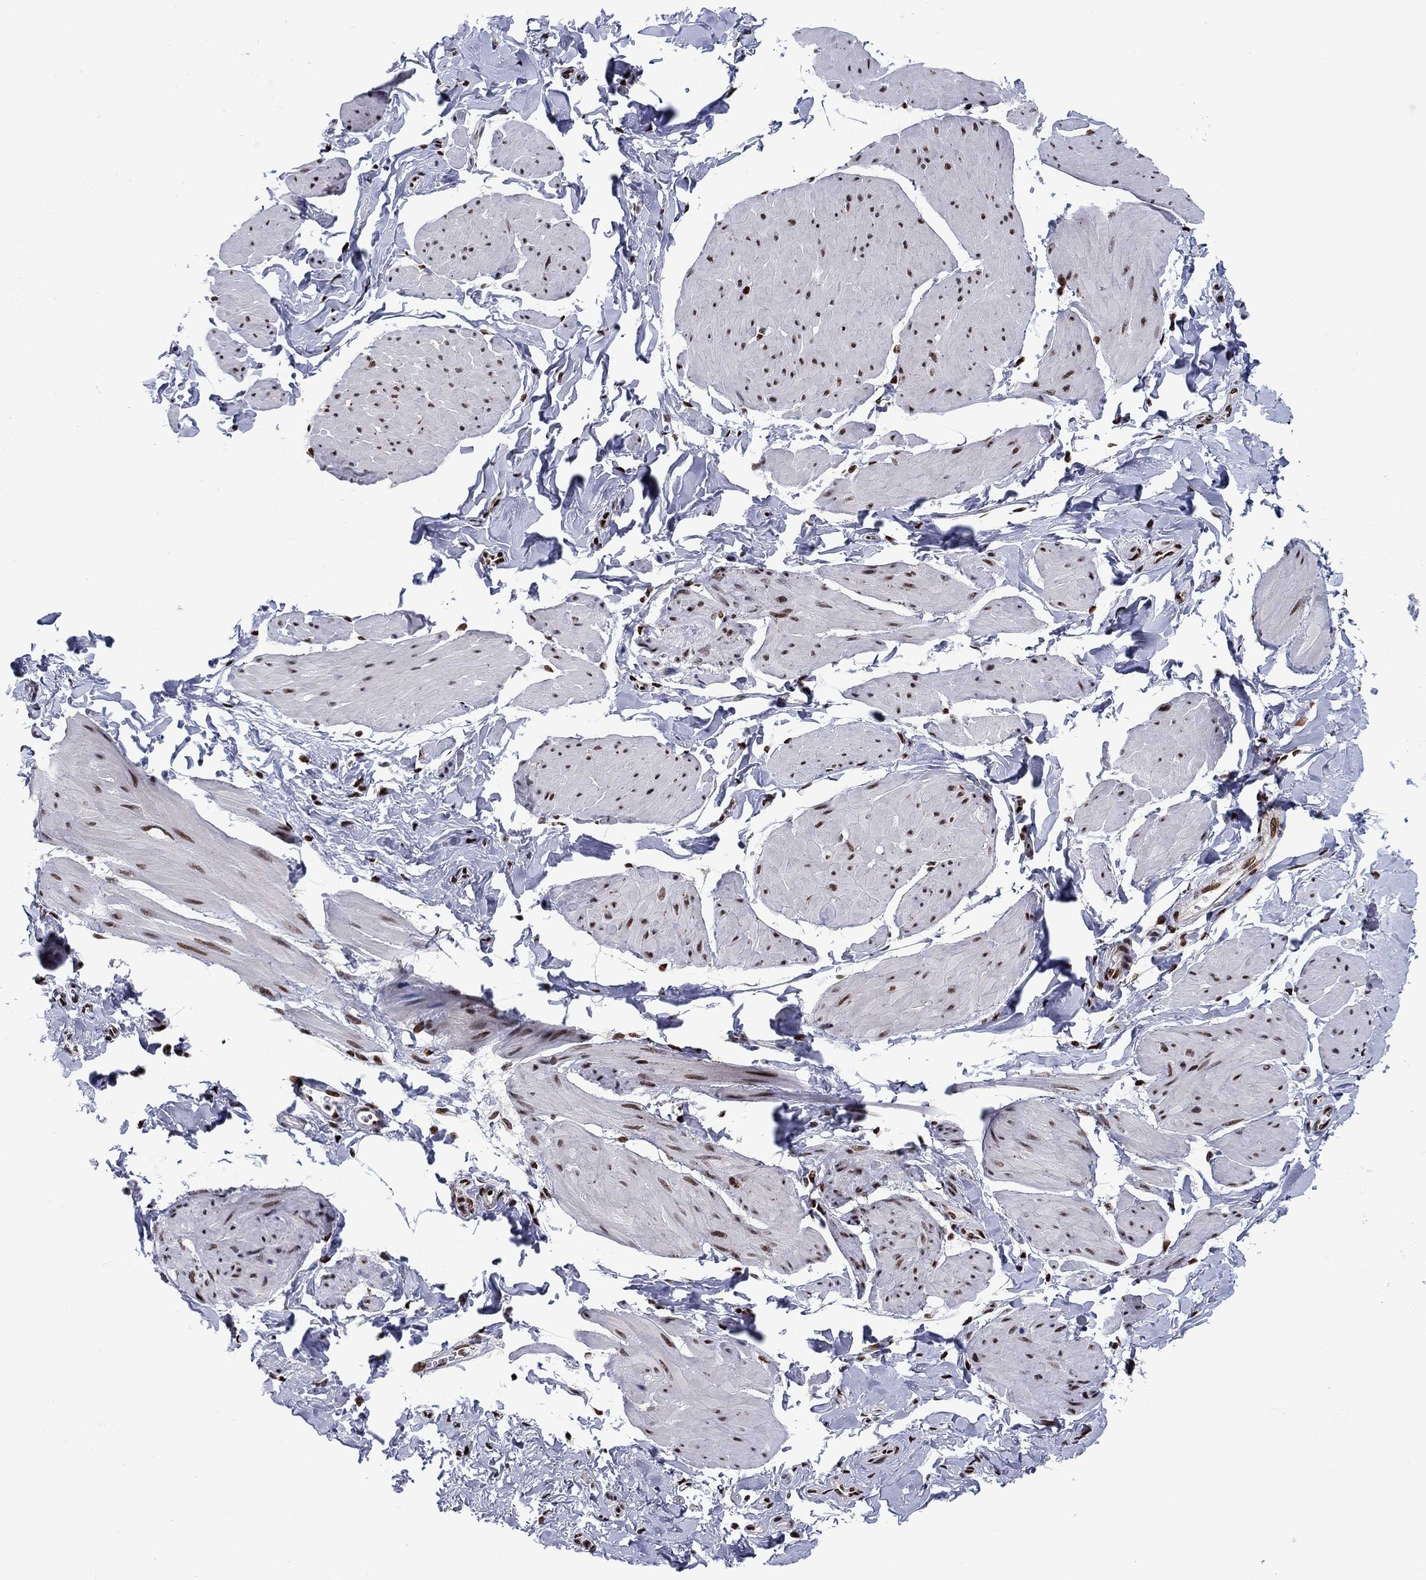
{"staining": {"intensity": "strong", "quantity": ">75%", "location": "nuclear"}, "tissue": "smooth muscle", "cell_type": "Smooth muscle cells", "image_type": "normal", "snomed": [{"axis": "morphology", "description": "Normal tissue, NOS"}, {"axis": "topography", "description": "Adipose tissue"}, {"axis": "topography", "description": "Smooth muscle"}, {"axis": "topography", "description": "Peripheral nerve tissue"}], "caption": "This micrograph demonstrates IHC staining of normal human smooth muscle, with high strong nuclear staining in approximately >75% of smooth muscle cells.", "gene": "RPRD1B", "patient": {"sex": "male", "age": 83}}